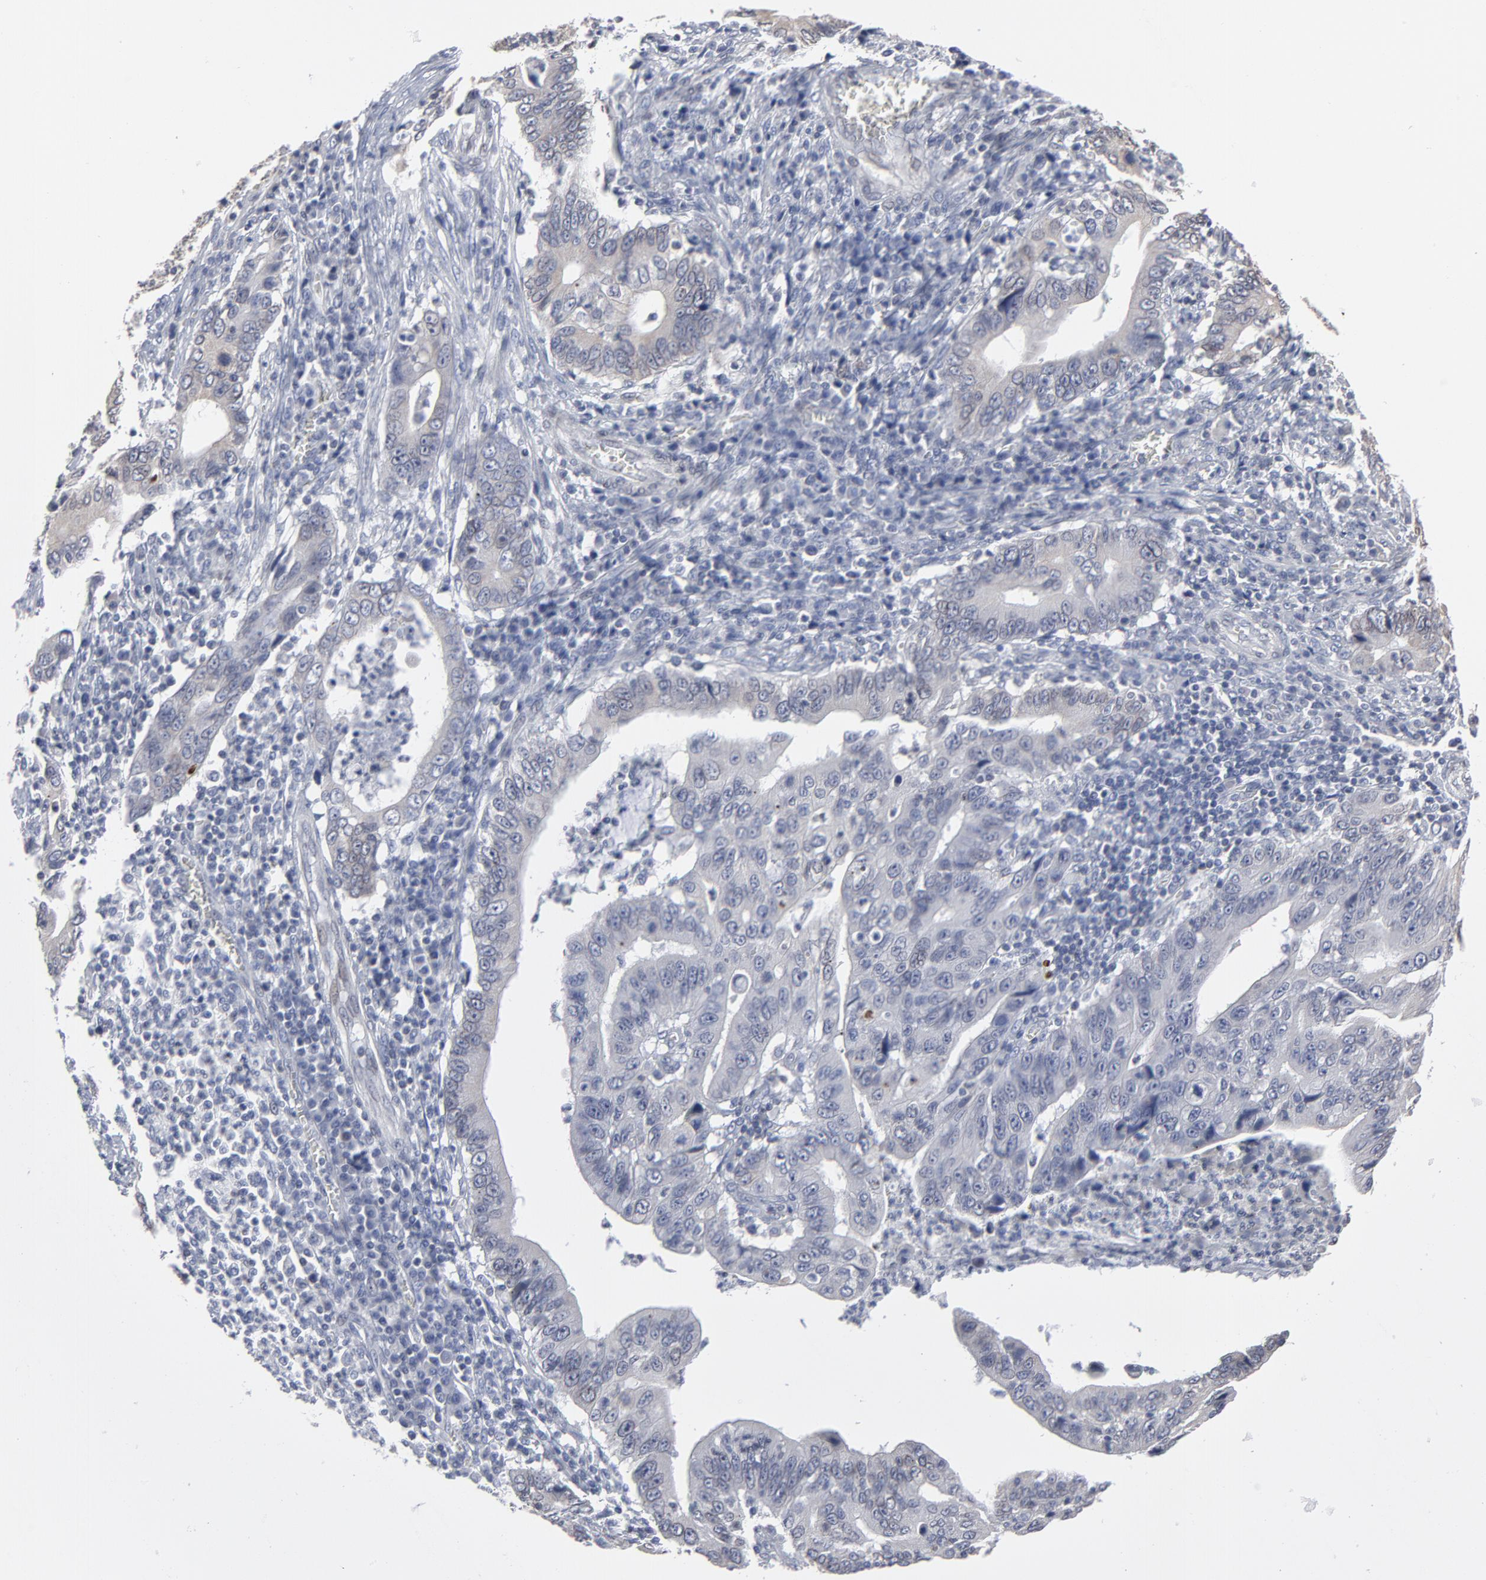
{"staining": {"intensity": "negative", "quantity": "none", "location": "none"}, "tissue": "stomach cancer", "cell_type": "Tumor cells", "image_type": "cancer", "snomed": [{"axis": "morphology", "description": "Adenocarcinoma, NOS"}, {"axis": "topography", "description": "Stomach, upper"}], "caption": "Photomicrograph shows no protein positivity in tumor cells of stomach adenocarcinoma tissue.", "gene": "SYNE2", "patient": {"sex": "male", "age": 63}}